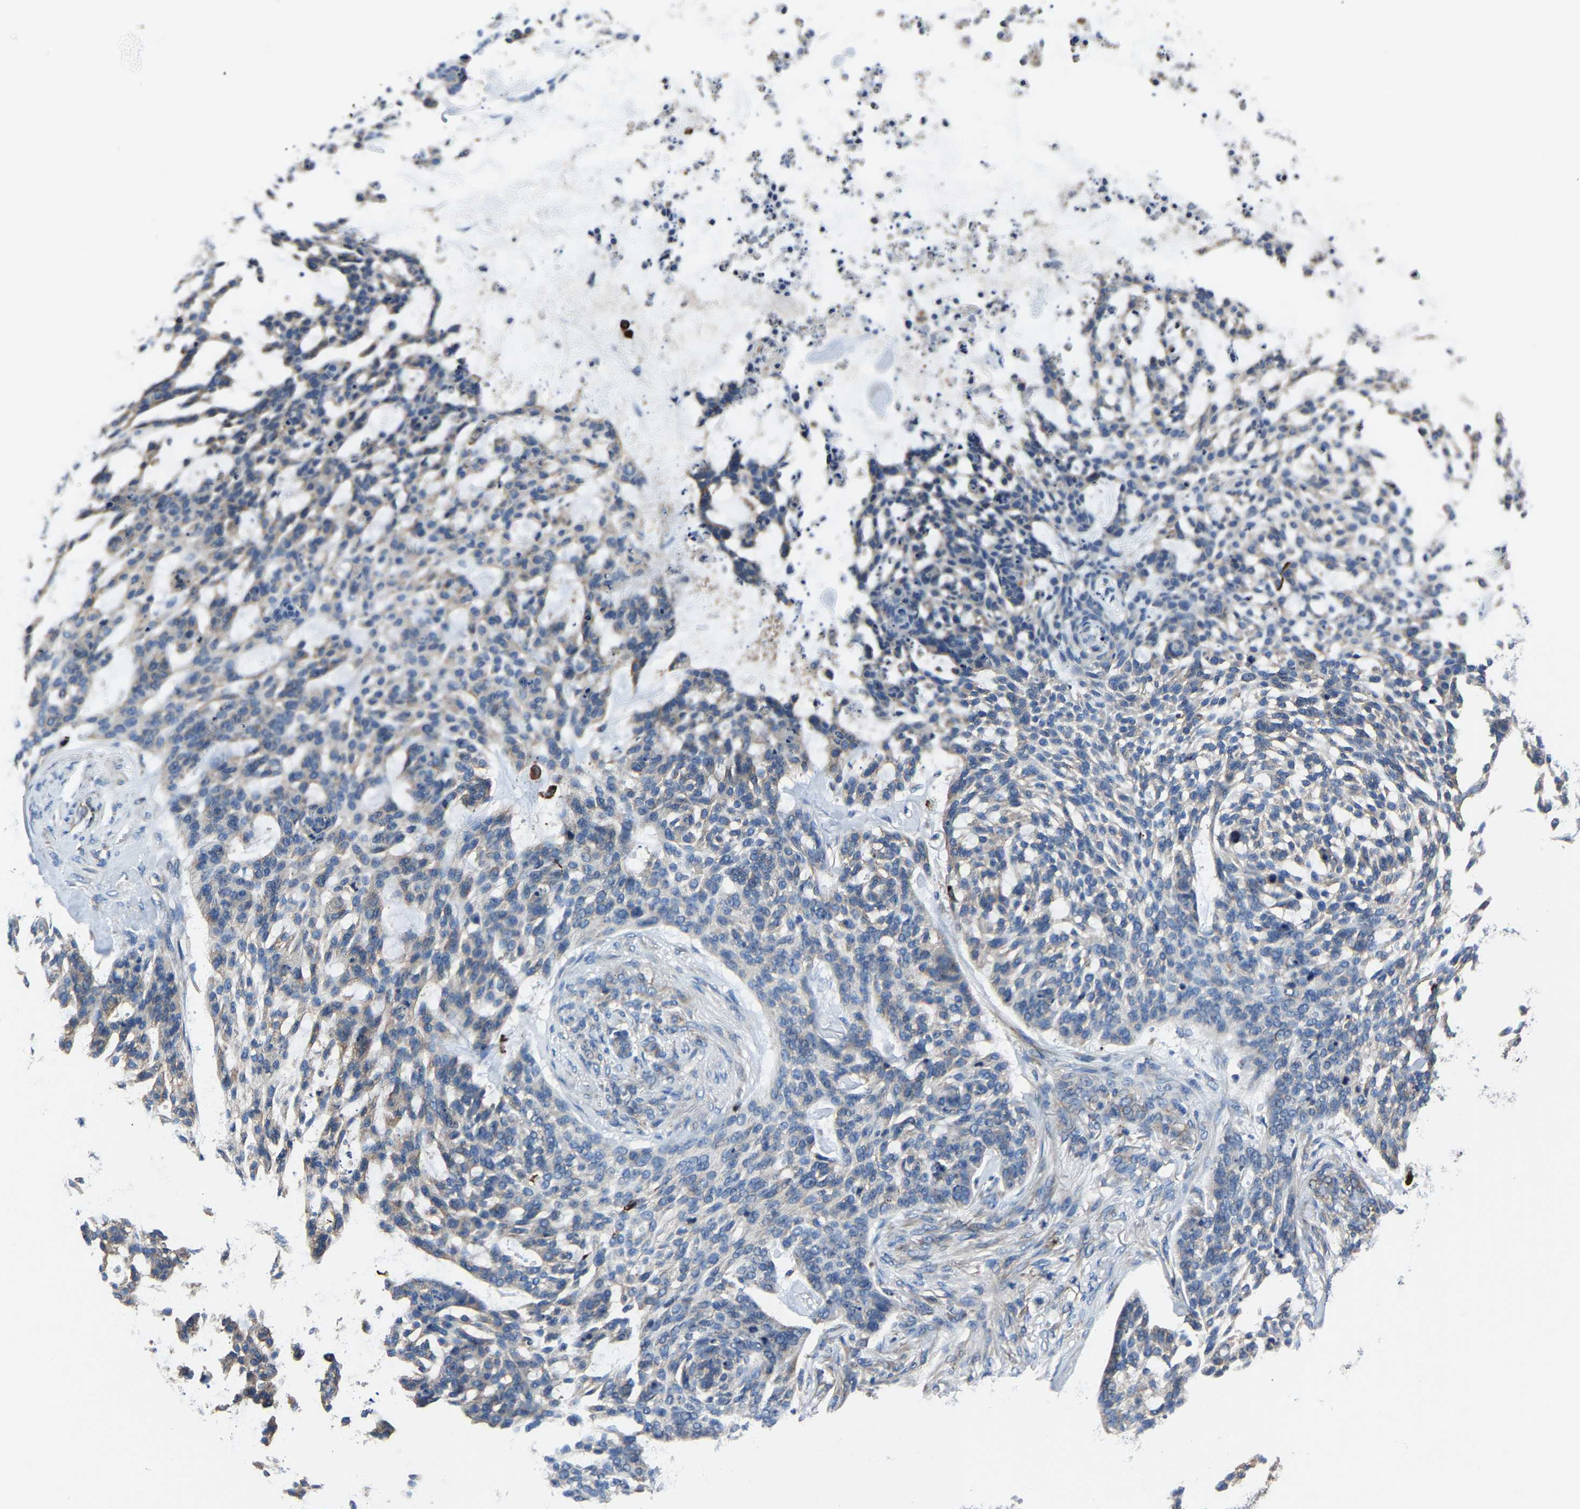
{"staining": {"intensity": "negative", "quantity": "none", "location": "none"}, "tissue": "skin cancer", "cell_type": "Tumor cells", "image_type": "cancer", "snomed": [{"axis": "morphology", "description": "Basal cell carcinoma"}, {"axis": "topography", "description": "Skin"}], "caption": "High magnification brightfield microscopy of skin basal cell carcinoma stained with DAB (brown) and counterstained with hematoxylin (blue): tumor cells show no significant expression.", "gene": "KIAA1958", "patient": {"sex": "female", "age": 64}}